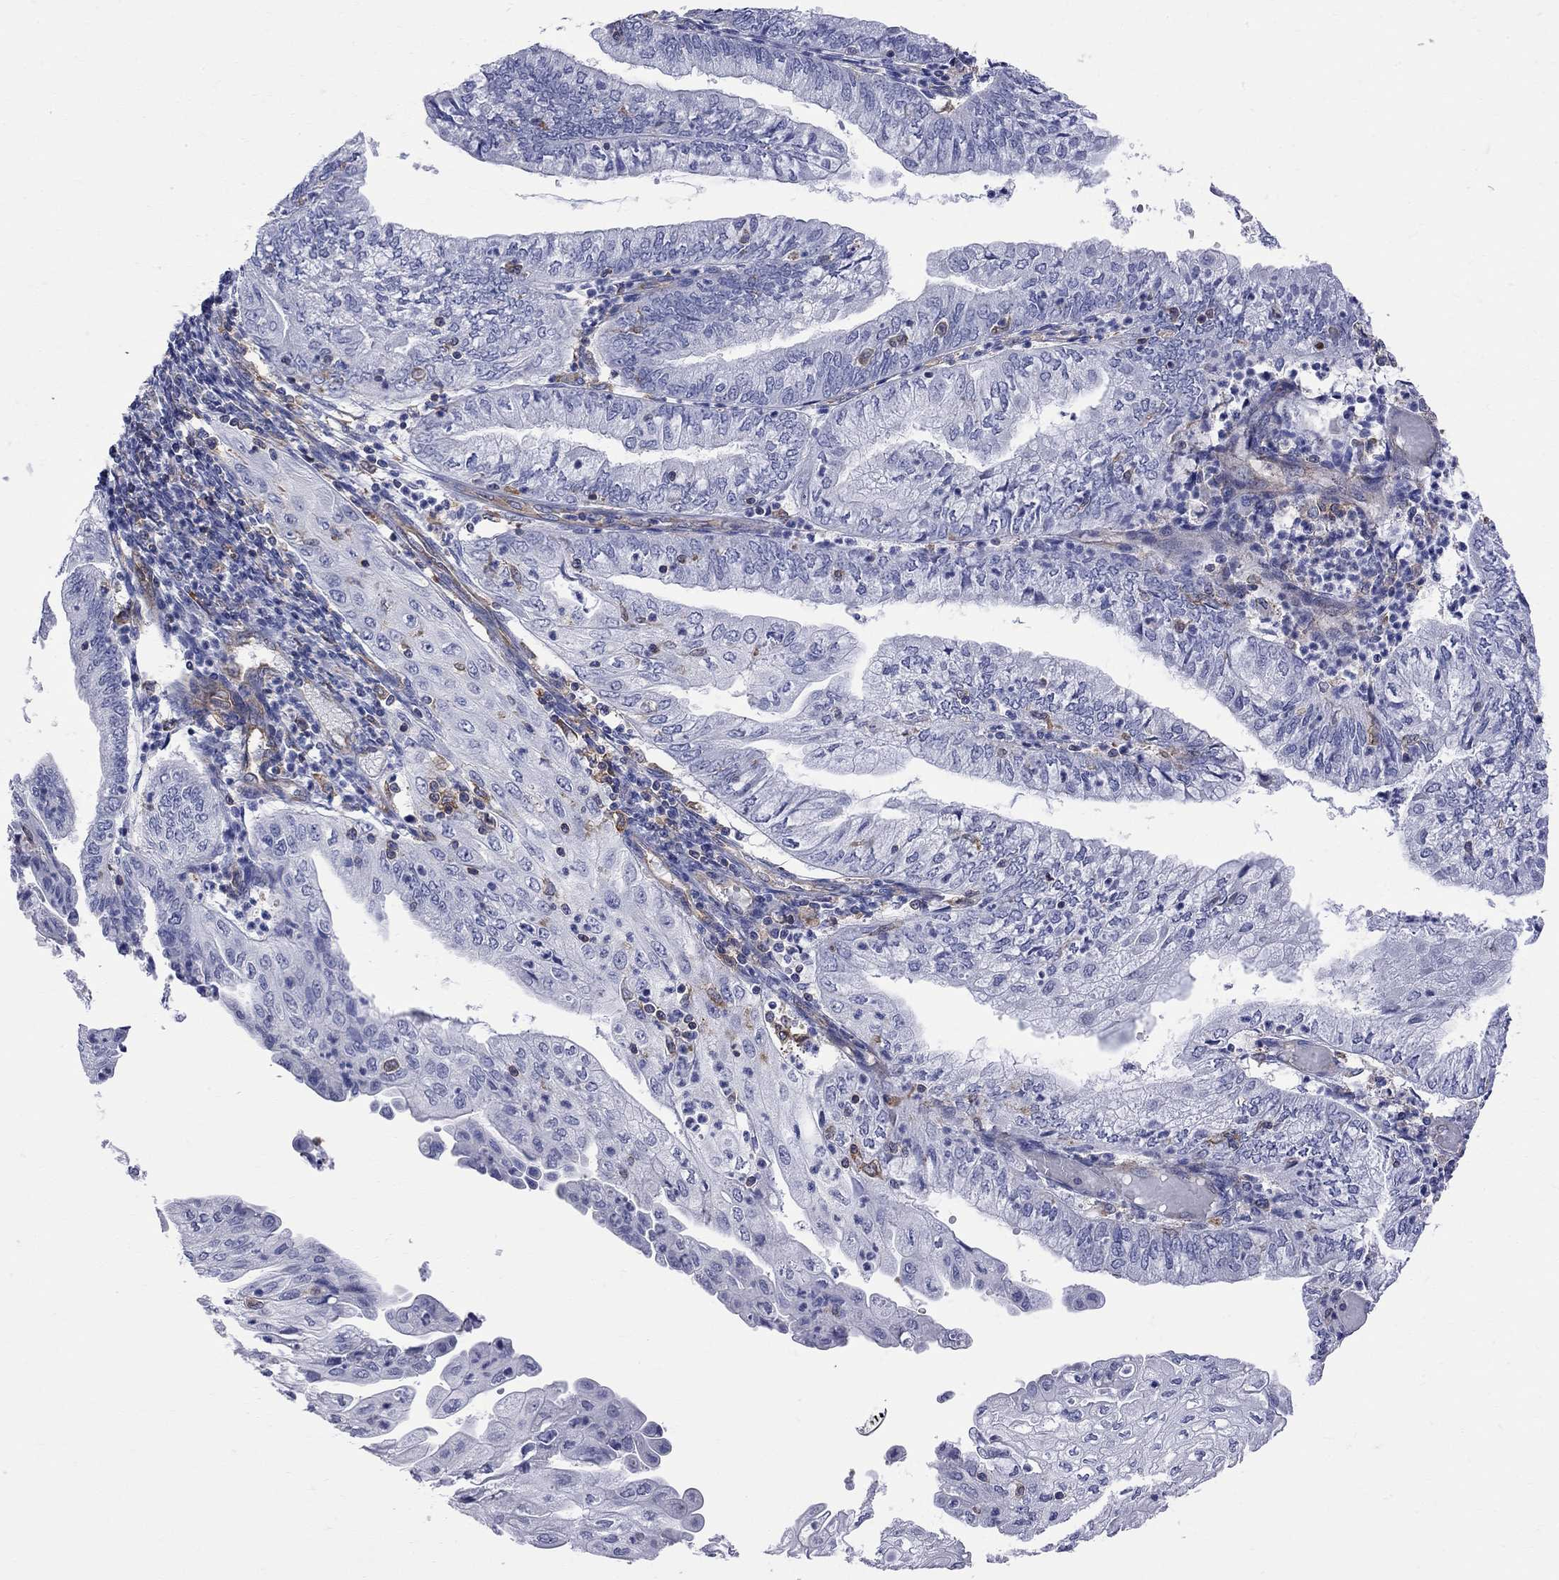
{"staining": {"intensity": "negative", "quantity": "none", "location": "none"}, "tissue": "endometrial cancer", "cell_type": "Tumor cells", "image_type": "cancer", "snomed": [{"axis": "morphology", "description": "Adenocarcinoma, NOS"}, {"axis": "topography", "description": "Endometrium"}], "caption": "DAB immunohistochemical staining of adenocarcinoma (endometrial) reveals no significant positivity in tumor cells.", "gene": "ABI3", "patient": {"sex": "female", "age": 55}}